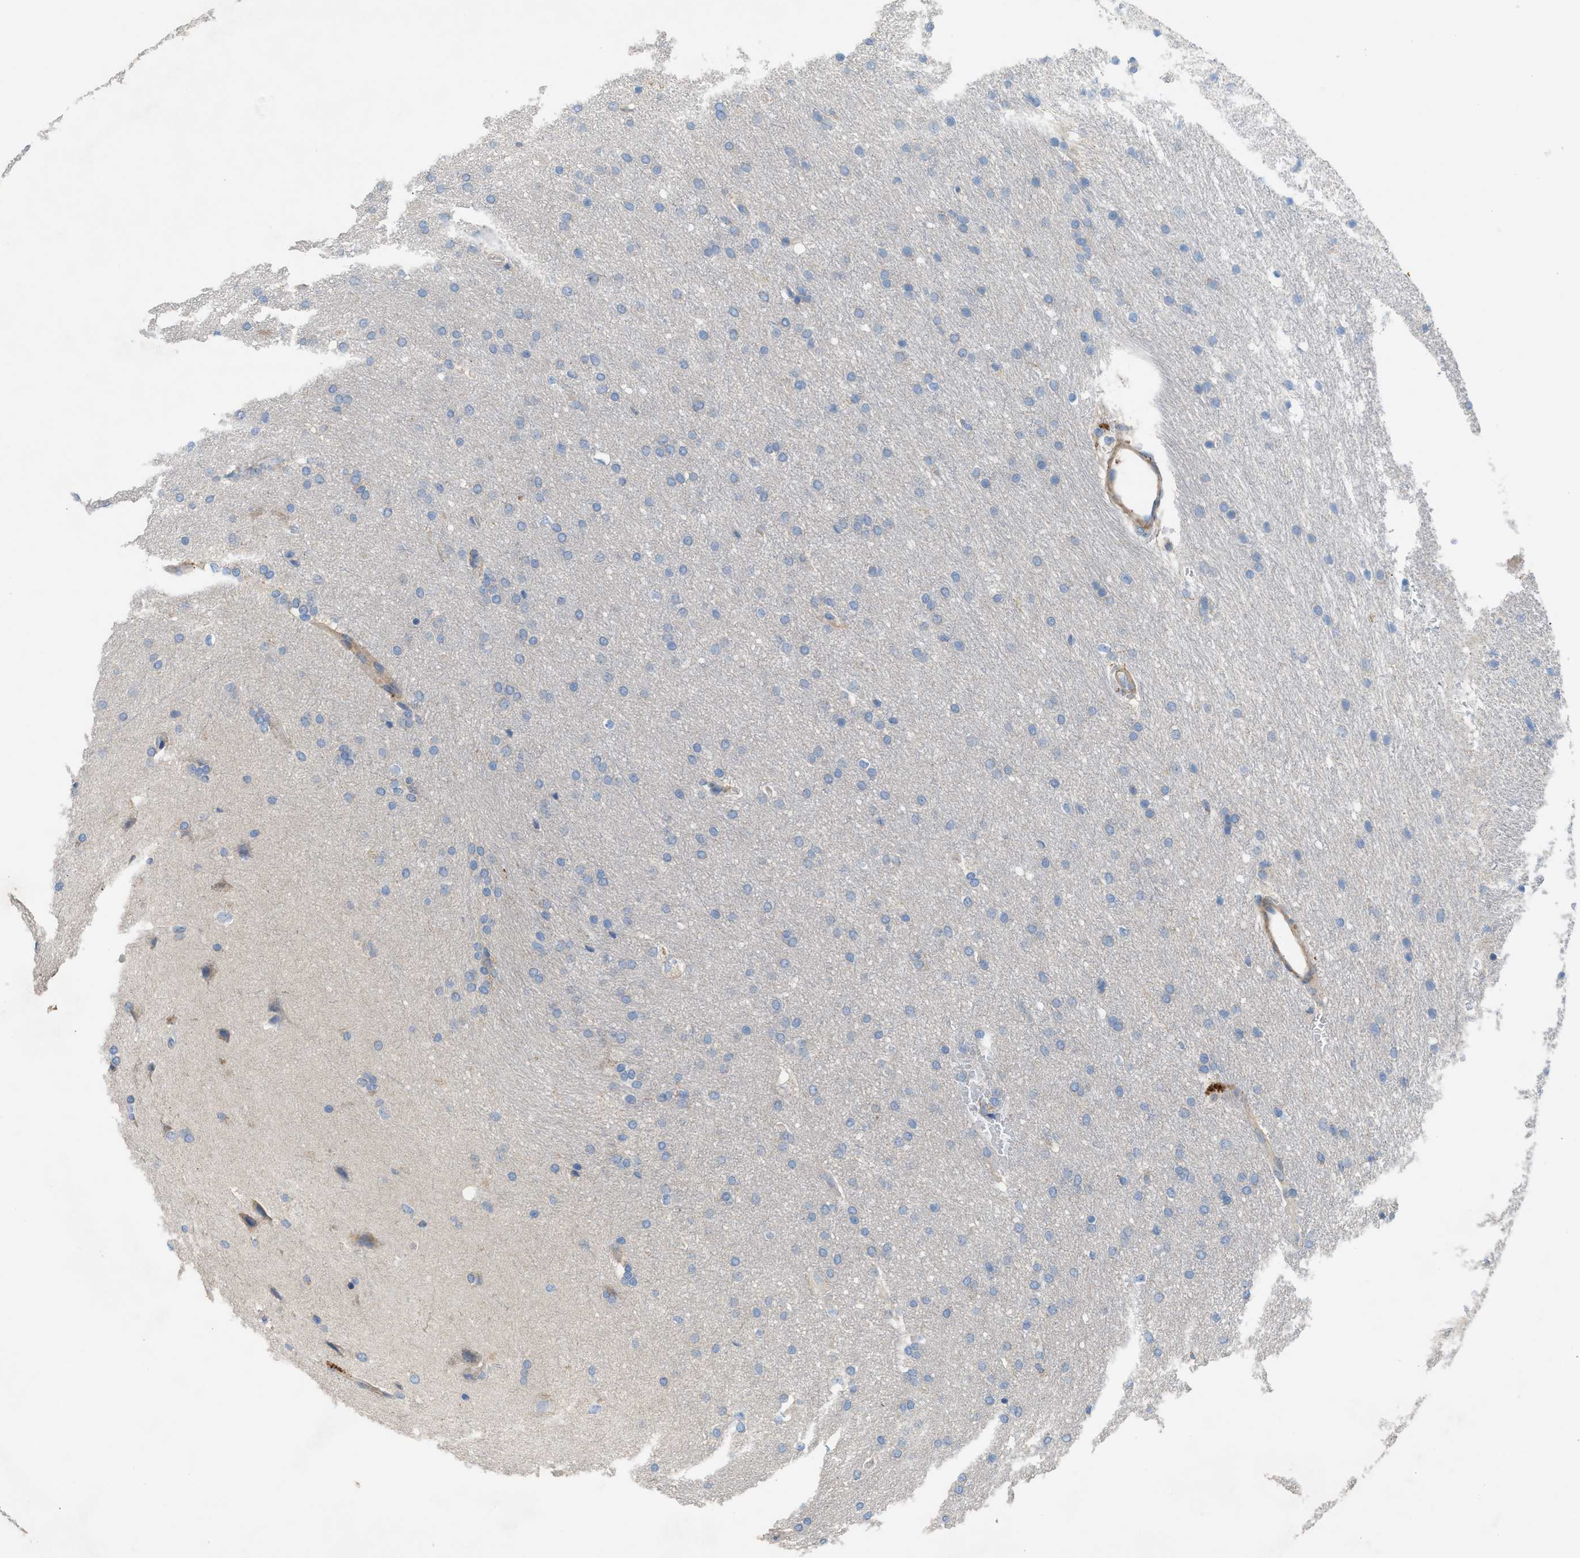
{"staining": {"intensity": "negative", "quantity": "none", "location": "none"}, "tissue": "glioma", "cell_type": "Tumor cells", "image_type": "cancer", "snomed": [{"axis": "morphology", "description": "Glioma, malignant, Low grade"}, {"axis": "topography", "description": "Brain"}], "caption": "Immunohistochemistry image of neoplastic tissue: low-grade glioma (malignant) stained with DAB (3,3'-diaminobenzidine) reveals no significant protein staining in tumor cells.", "gene": "AOAH", "patient": {"sex": "female", "age": 37}}